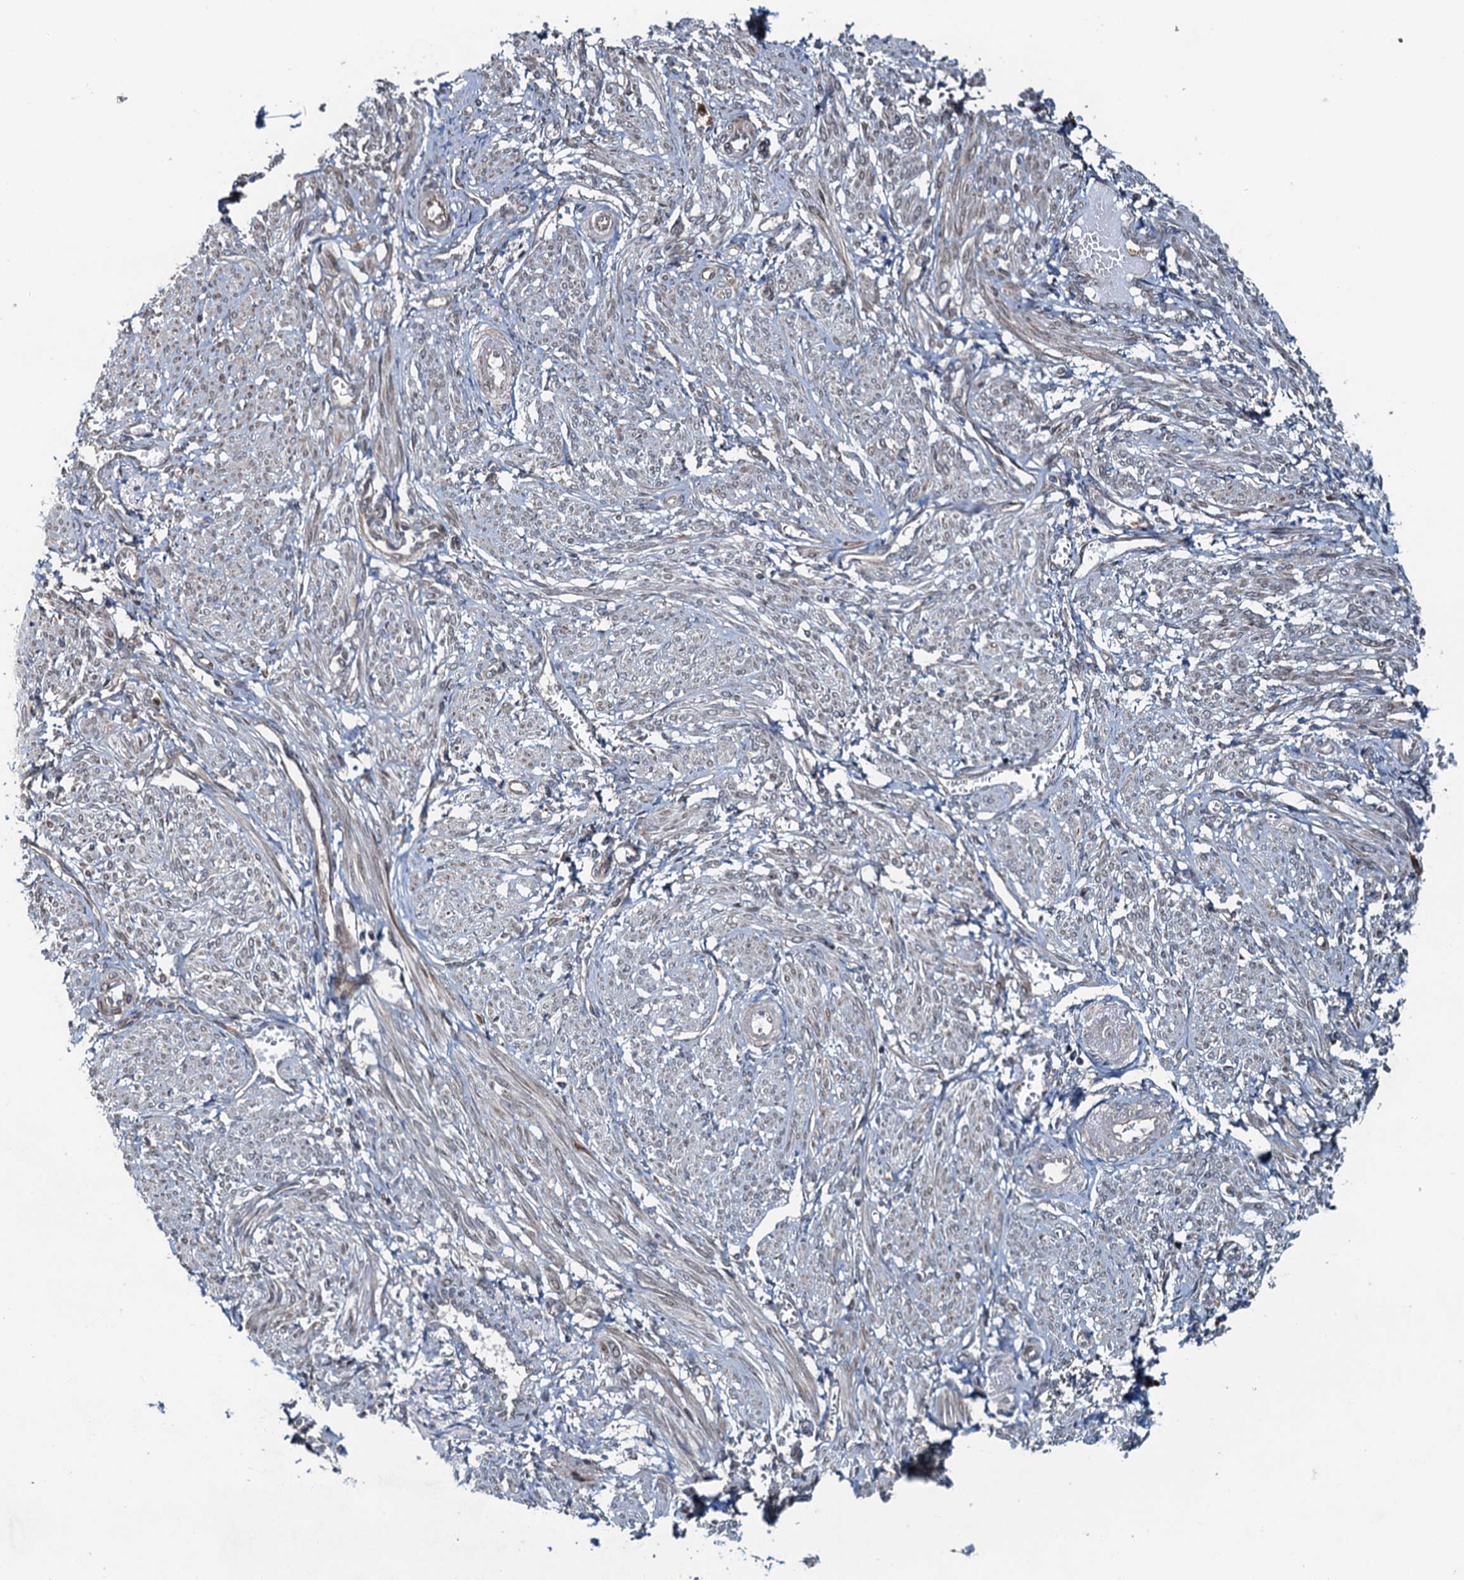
{"staining": {"intensity": "weak", "quantity": "<25%", "location": "cytoplasmic/membranous"}, "tissue": "smooth muscle", "cell_type": "Smooth muscle cells", "image_type": "normal", "snomed": [{"axis": "morphology", "description": "Normal tissue, NOS"}, {"axis": "topography", "description": "Smooth muscle"}], "caption": "Immunohistochemistry of unremarkable smooth muscle shows no expression in smooth muscle cells.", "gene": "WHAMM", "patient": {"sex": "female", "age": 39}}